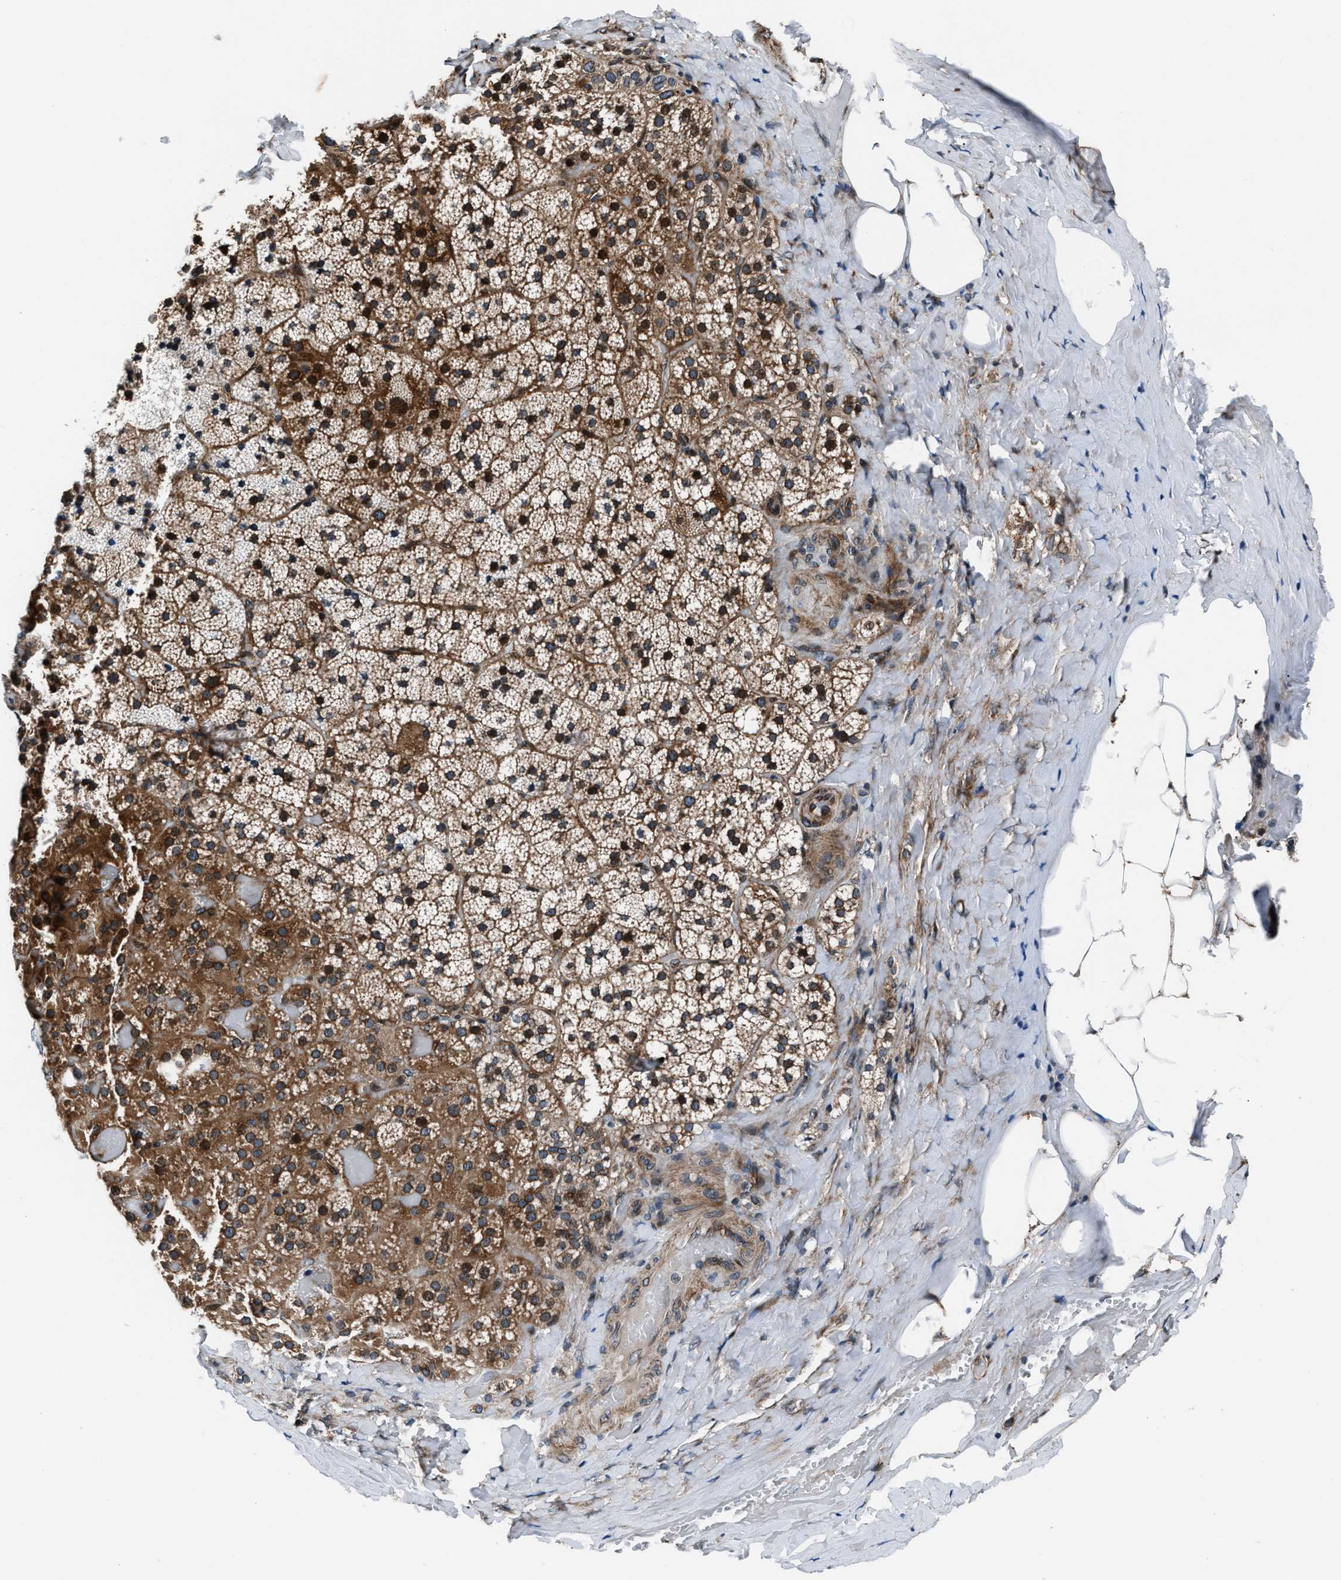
{"staining": {"intensity": "moderate", "quantity": ">75%", "location": "cytoplasmic/membranous"}, "tissue": "adrenal gland", "cell_type": "Glandular cells", "image_type": "normal", "snomed": [{"axis": "morphology", "description": "Normal tissue, NOS"}, {"axis": "topography", "description": "Adrenal gland"}], "caption": "Protein expression analysis of benign human adrenal gland reveals moderate cytoplasmic/membranous positivity in approximately >75% of glandular cells. (DAB = brown stain, brightfield microscopy at high magnification).", "gene": "DYNC2I1", "patient": {"sex": "female", "age": 59}}